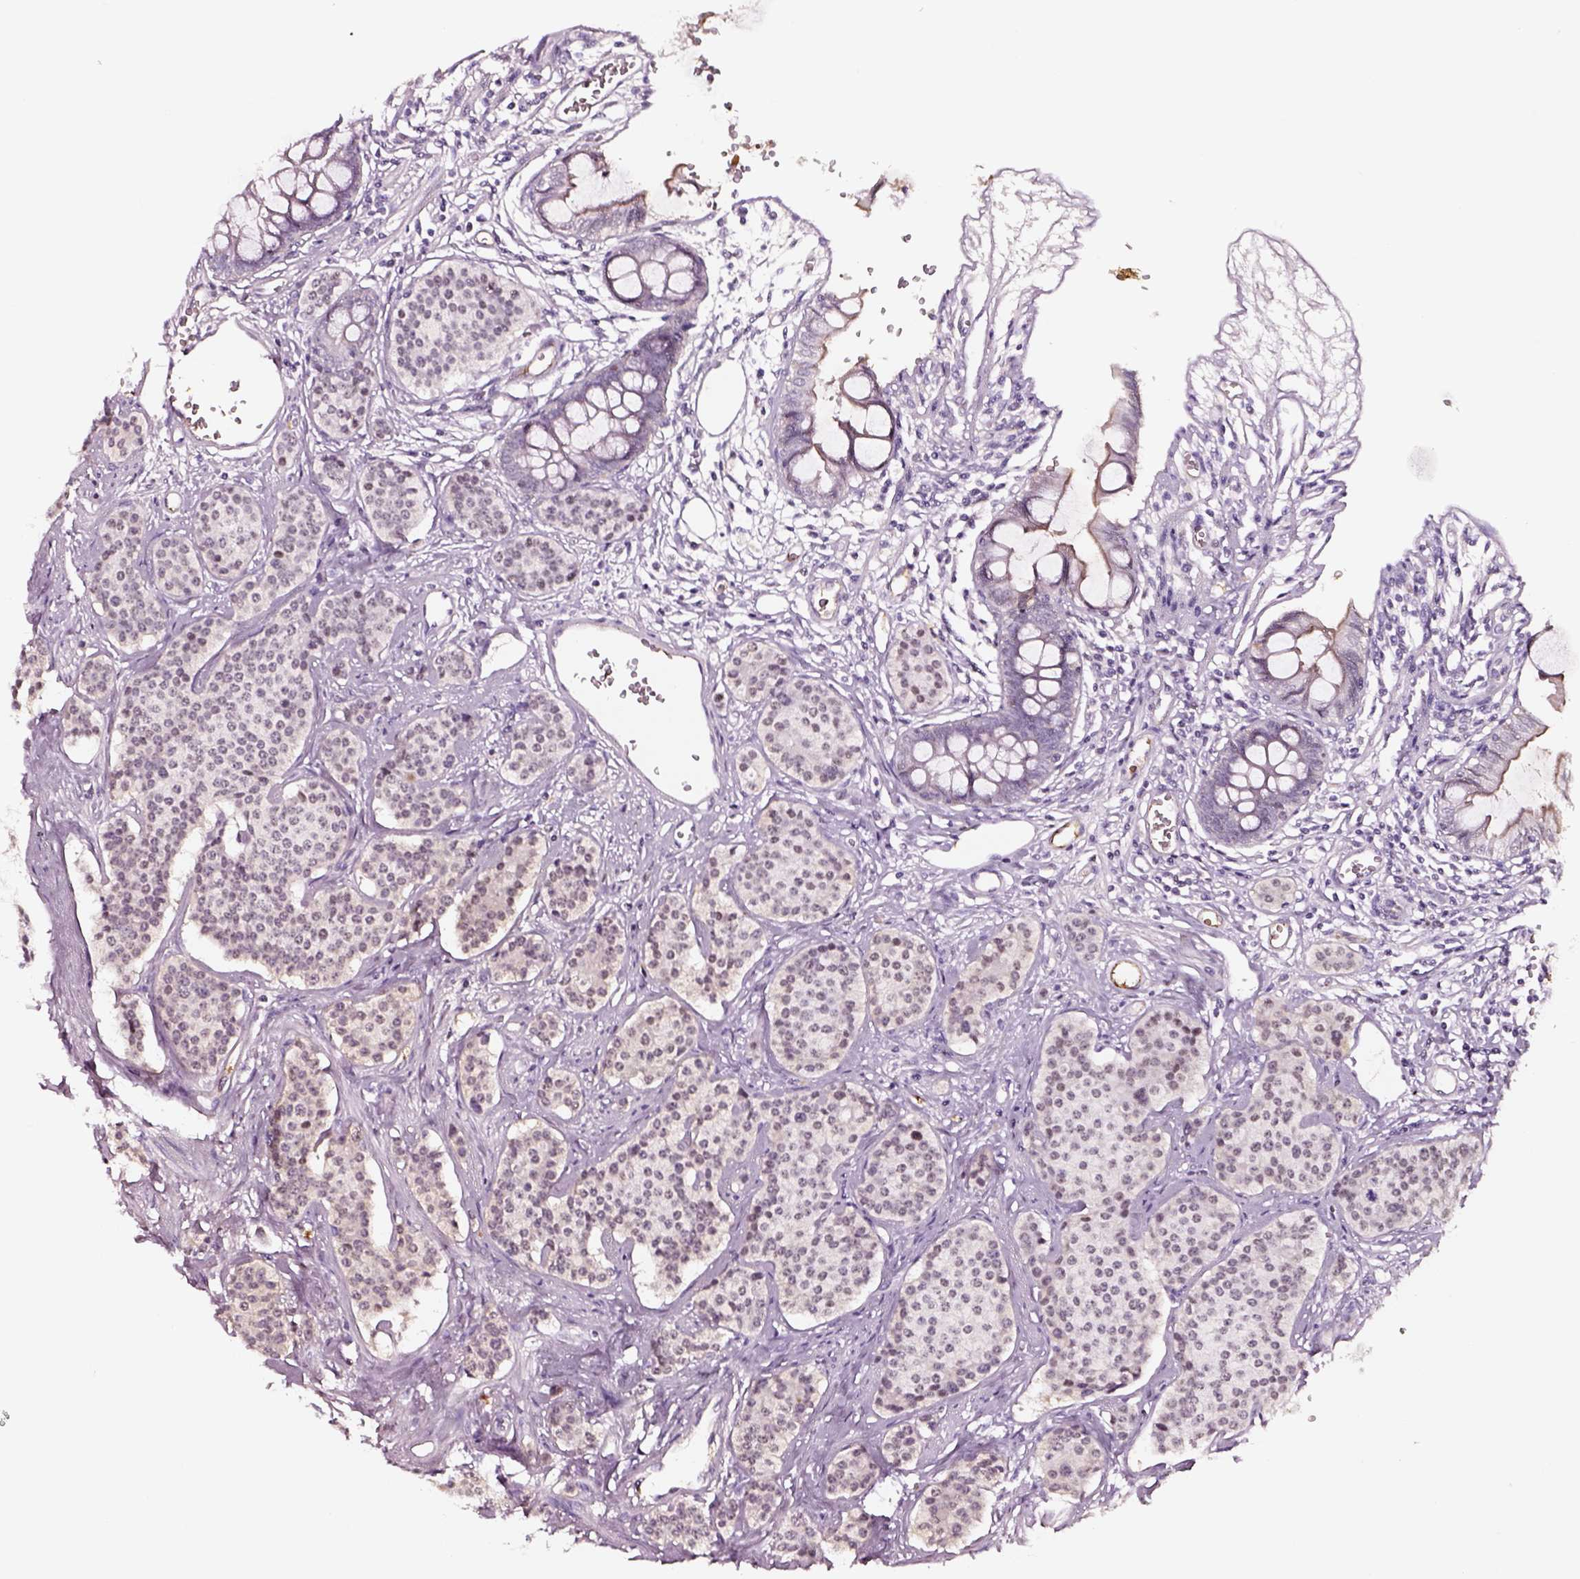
{"staining": {"intensity": "weak", "quantity": "25%-75%", "location": "cytoplasmic/membranous"}, "tissue": "carcinoid", "cell_type": "Tumor cells", "image_type": "cancer", "snomed": [{"axis": "morphology", "description": "Carcinoid, malignant, NOS"}, {"axis": "topography", "description": "Small intestine"}], "caption": "Weak cytoplasmic/membranous staining for a protein is seen in approximately 25%-75% of tumor cells of malignant carcinoid using IHC.", "gene": "TF", "patient": {"sex": "female", "age": 64}}